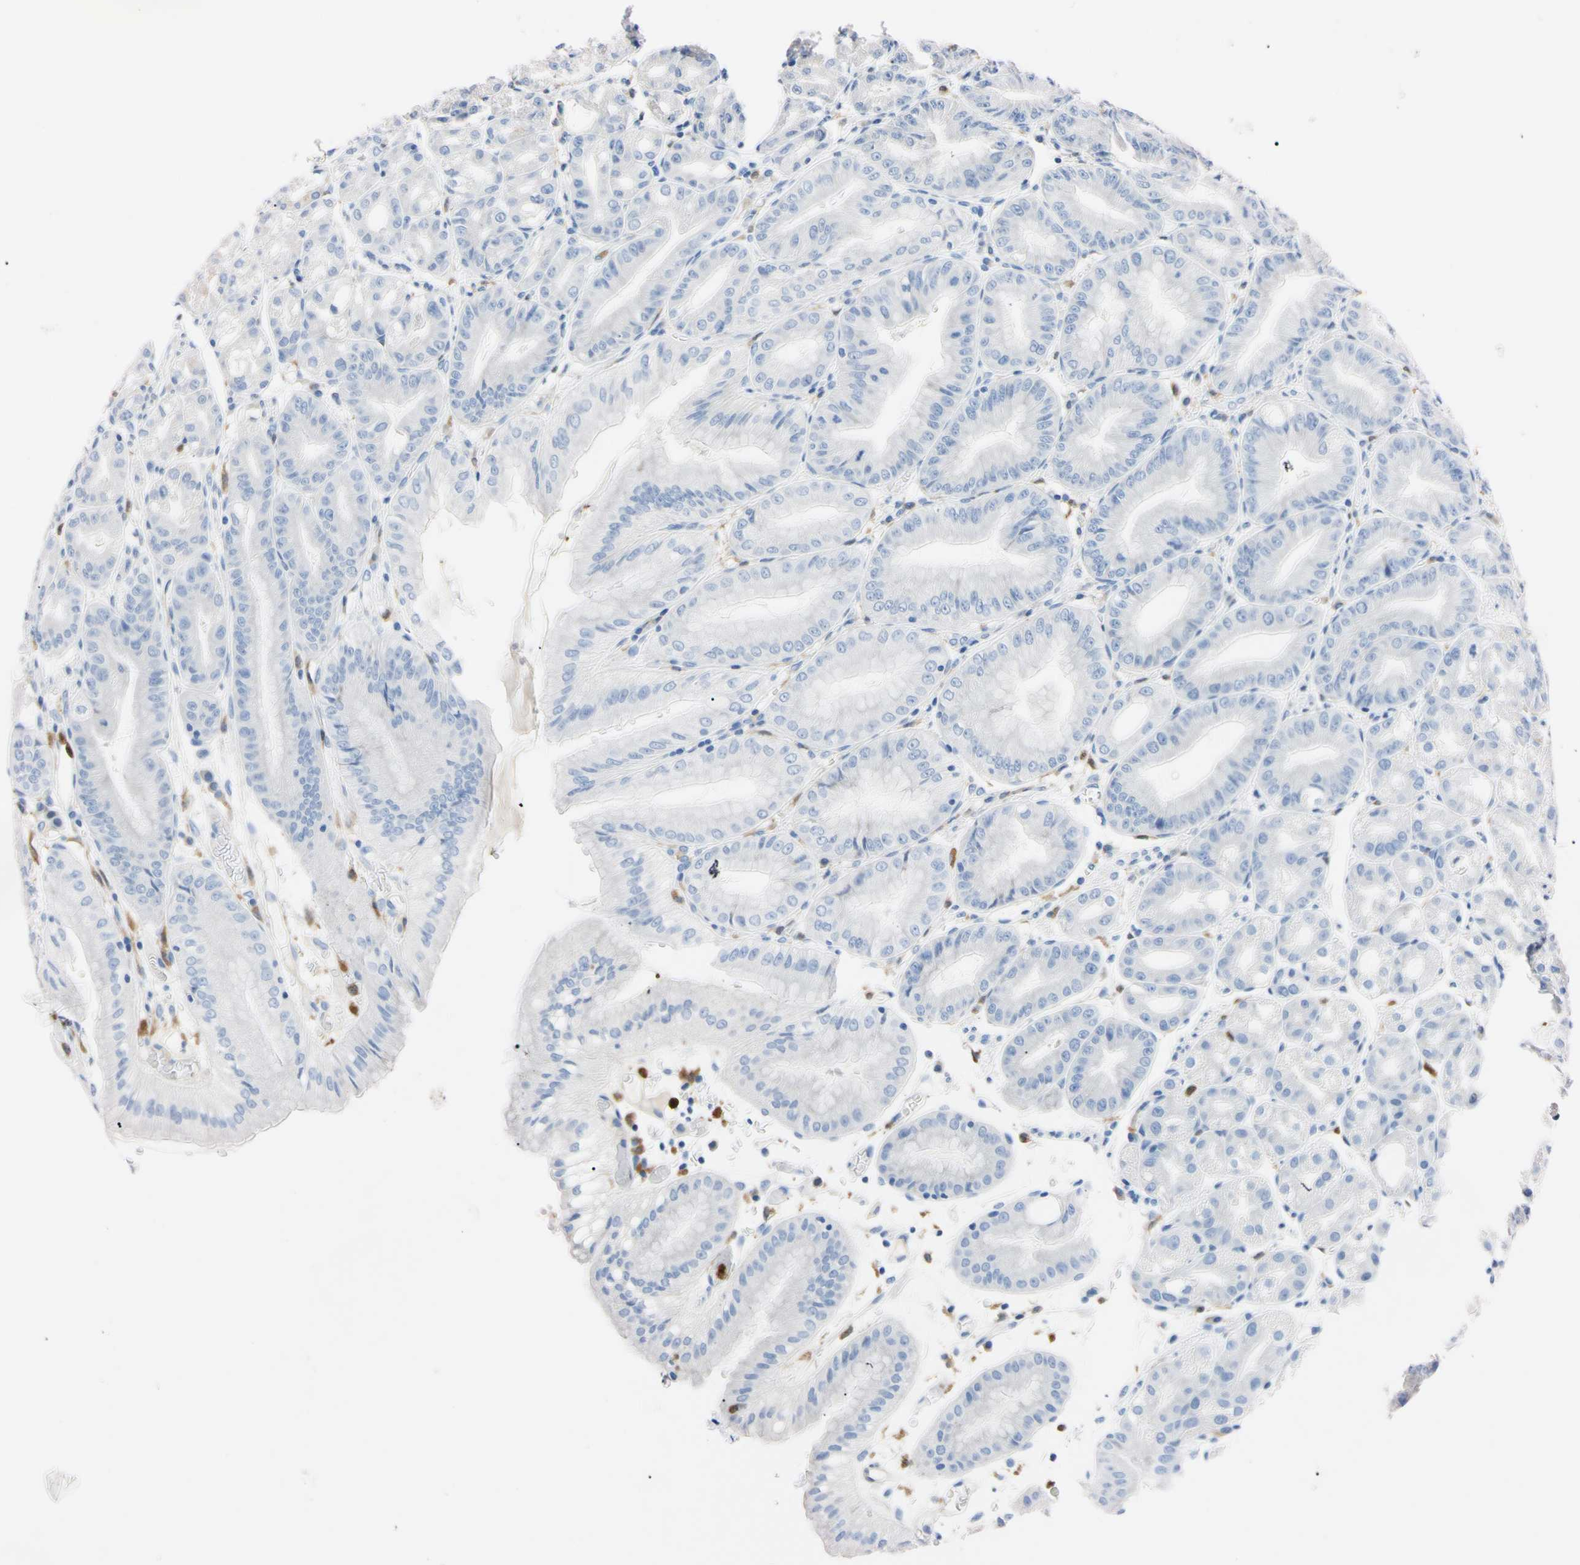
{"staining": {"intensity": "negative", "quantity": "none", "location": "none"}, "tissue": "stomach", "cell_type": "Glandular cells", "image_type": "normal", "snomed": [{"axis": "morphology", "description": "Normal tissue, NOS"}, {"axis": "topography", "description": "Stomach, lower"}], "caption": "The micrograph exhibits no staining of glandular cells in normal stomach.", "gene": "NCF4", "patient": {"sex": "male", "age": 71}}